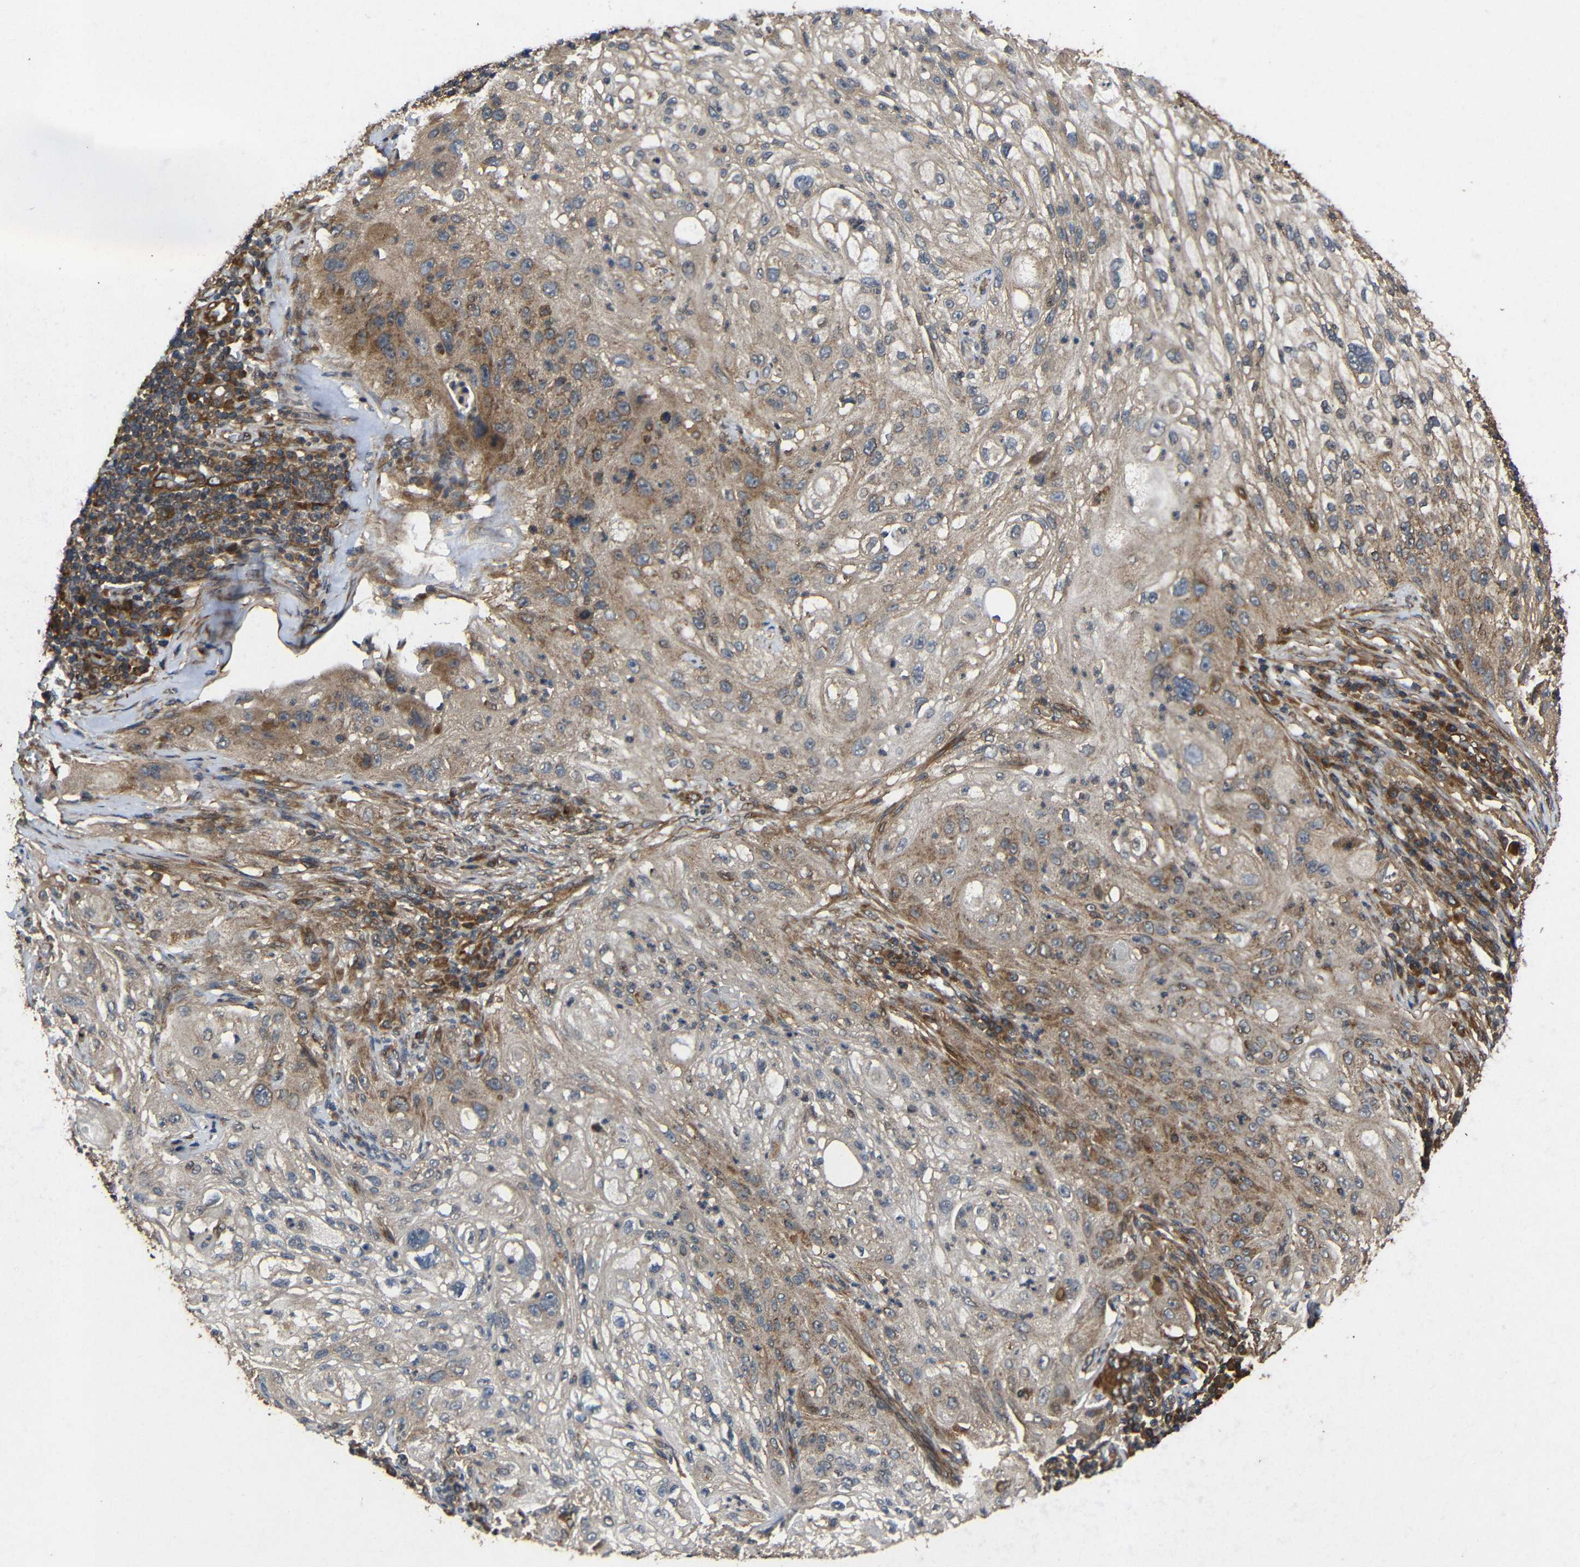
{"staining": {"intensity": "moderate", "quantity": "25%-75%", "location": "cytoplasmic/membranous"}, "tissue": "lung cancer", "cell_type": "Tumor cells", "image_type": "cancer", "snomed": [{"axis": "morphology", "description": "Inflammation, NOS"}, {"axis": "morphology", "description": "Squamous cell carcinoma, NOS"}, {"axis": "topography", "description": "Lymph node"}, {"axis": "topography", "description": "Soft tissue"}, {"axis": "topography", "description": "Lung"}], "caption": "Lung cancer stained with IHC reveals moderate cytoplasmic/membranous positivity in approximately 25%-75% of tumor cells. The protein of interest is stained brown, and the nuclei are stained in blue (DAB IHC with brightfield microscopy, high magnification).", "gene": "EIF2S1", "patient": {"sex": "male", "age": 66}}